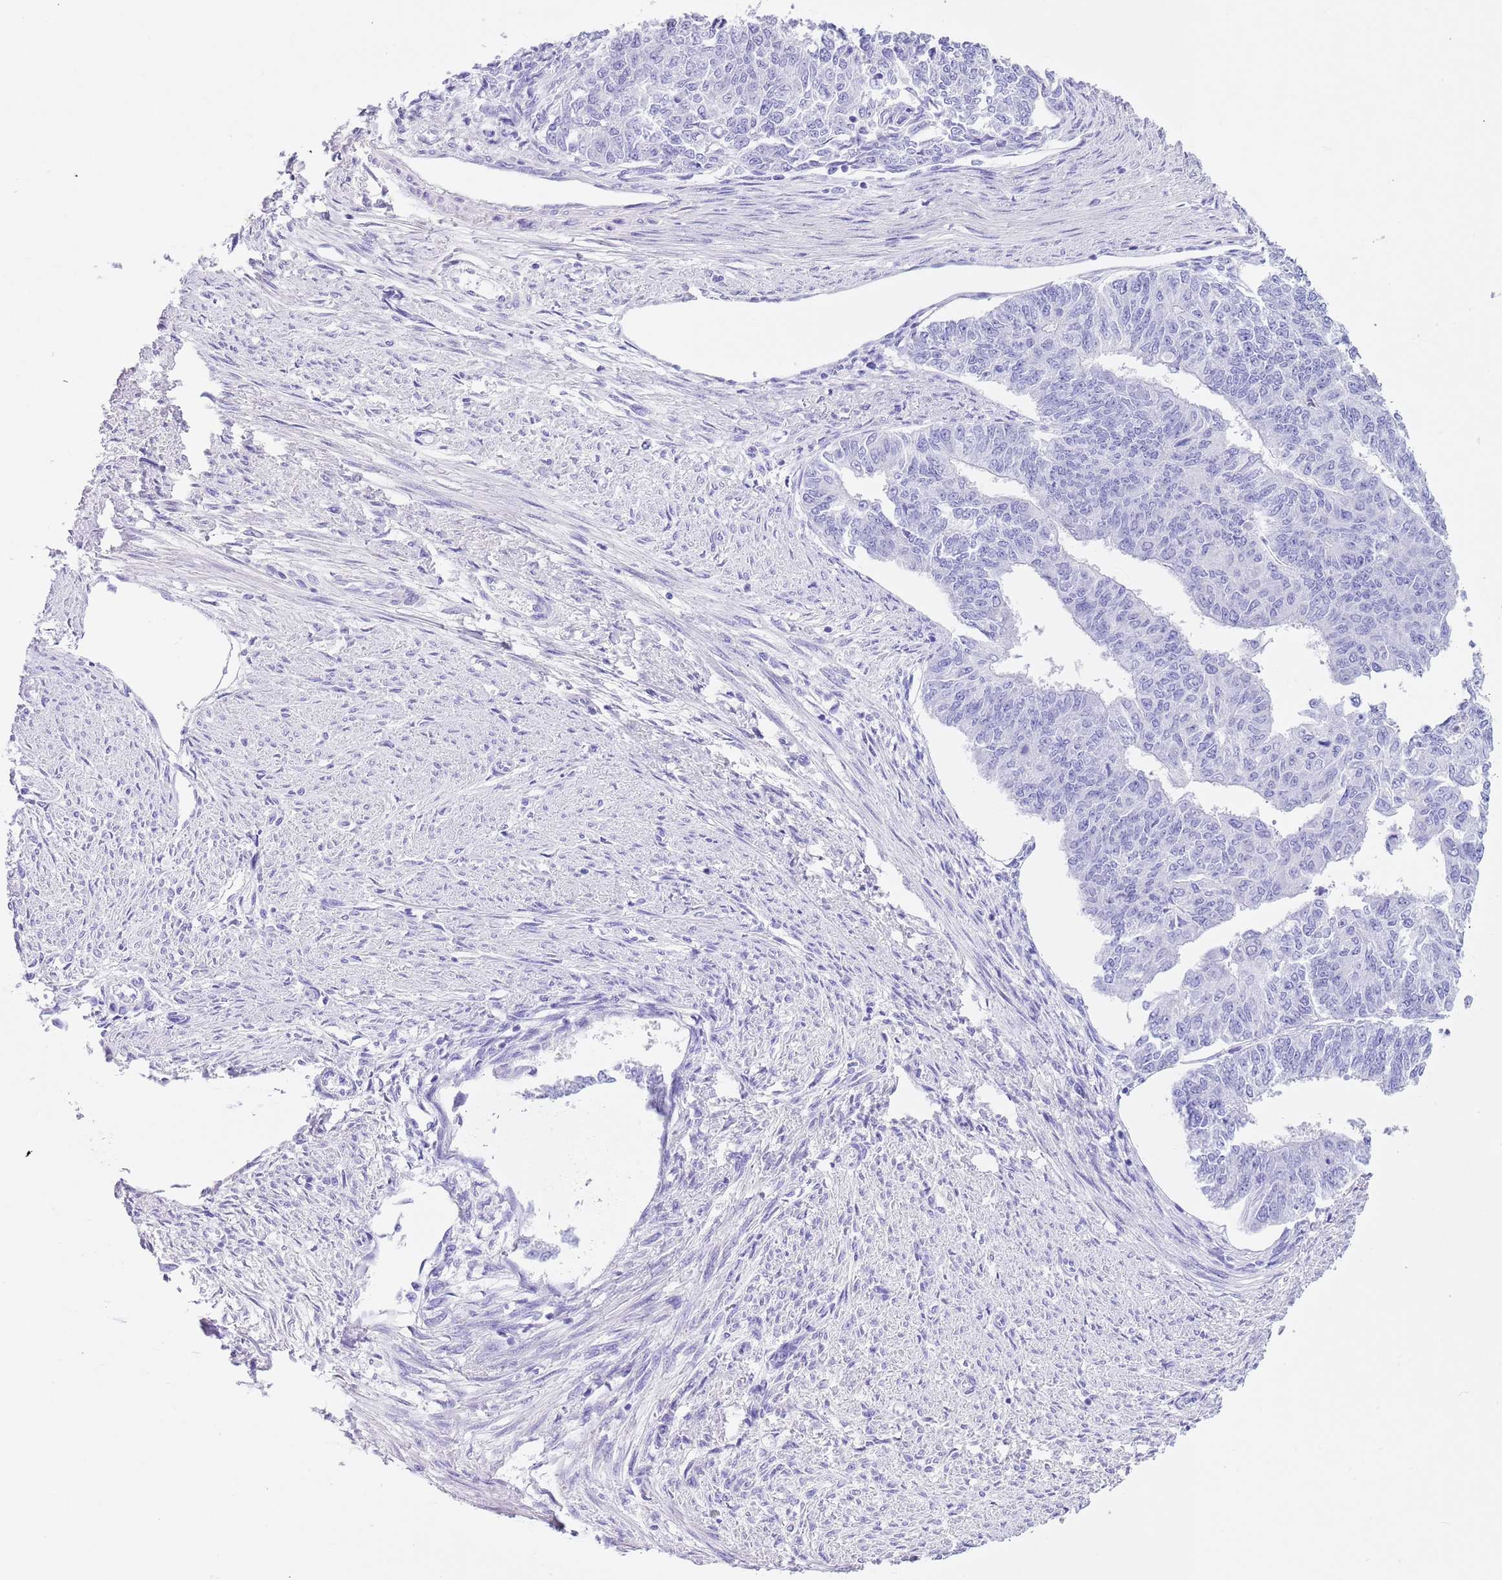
{"staining": {"intensity": "negative", "quantity": "none", "location": "none"}, "tissue": "endometrial cancer", "cell_type": "Tumor cells", "image_type": "cancer", "snomed": [{"axis": "morphology", "description": "Adenocarcinoma, NOS"}, {"axis": "topography", "description": "Endometrium"}], "caption": "This is an IHC histopathology image of human endometrial adenocarcinoma. There is no positivity in tumor cells.", "gene": "TMEM185B", "patient": {"sex": "female", "age": 32}}